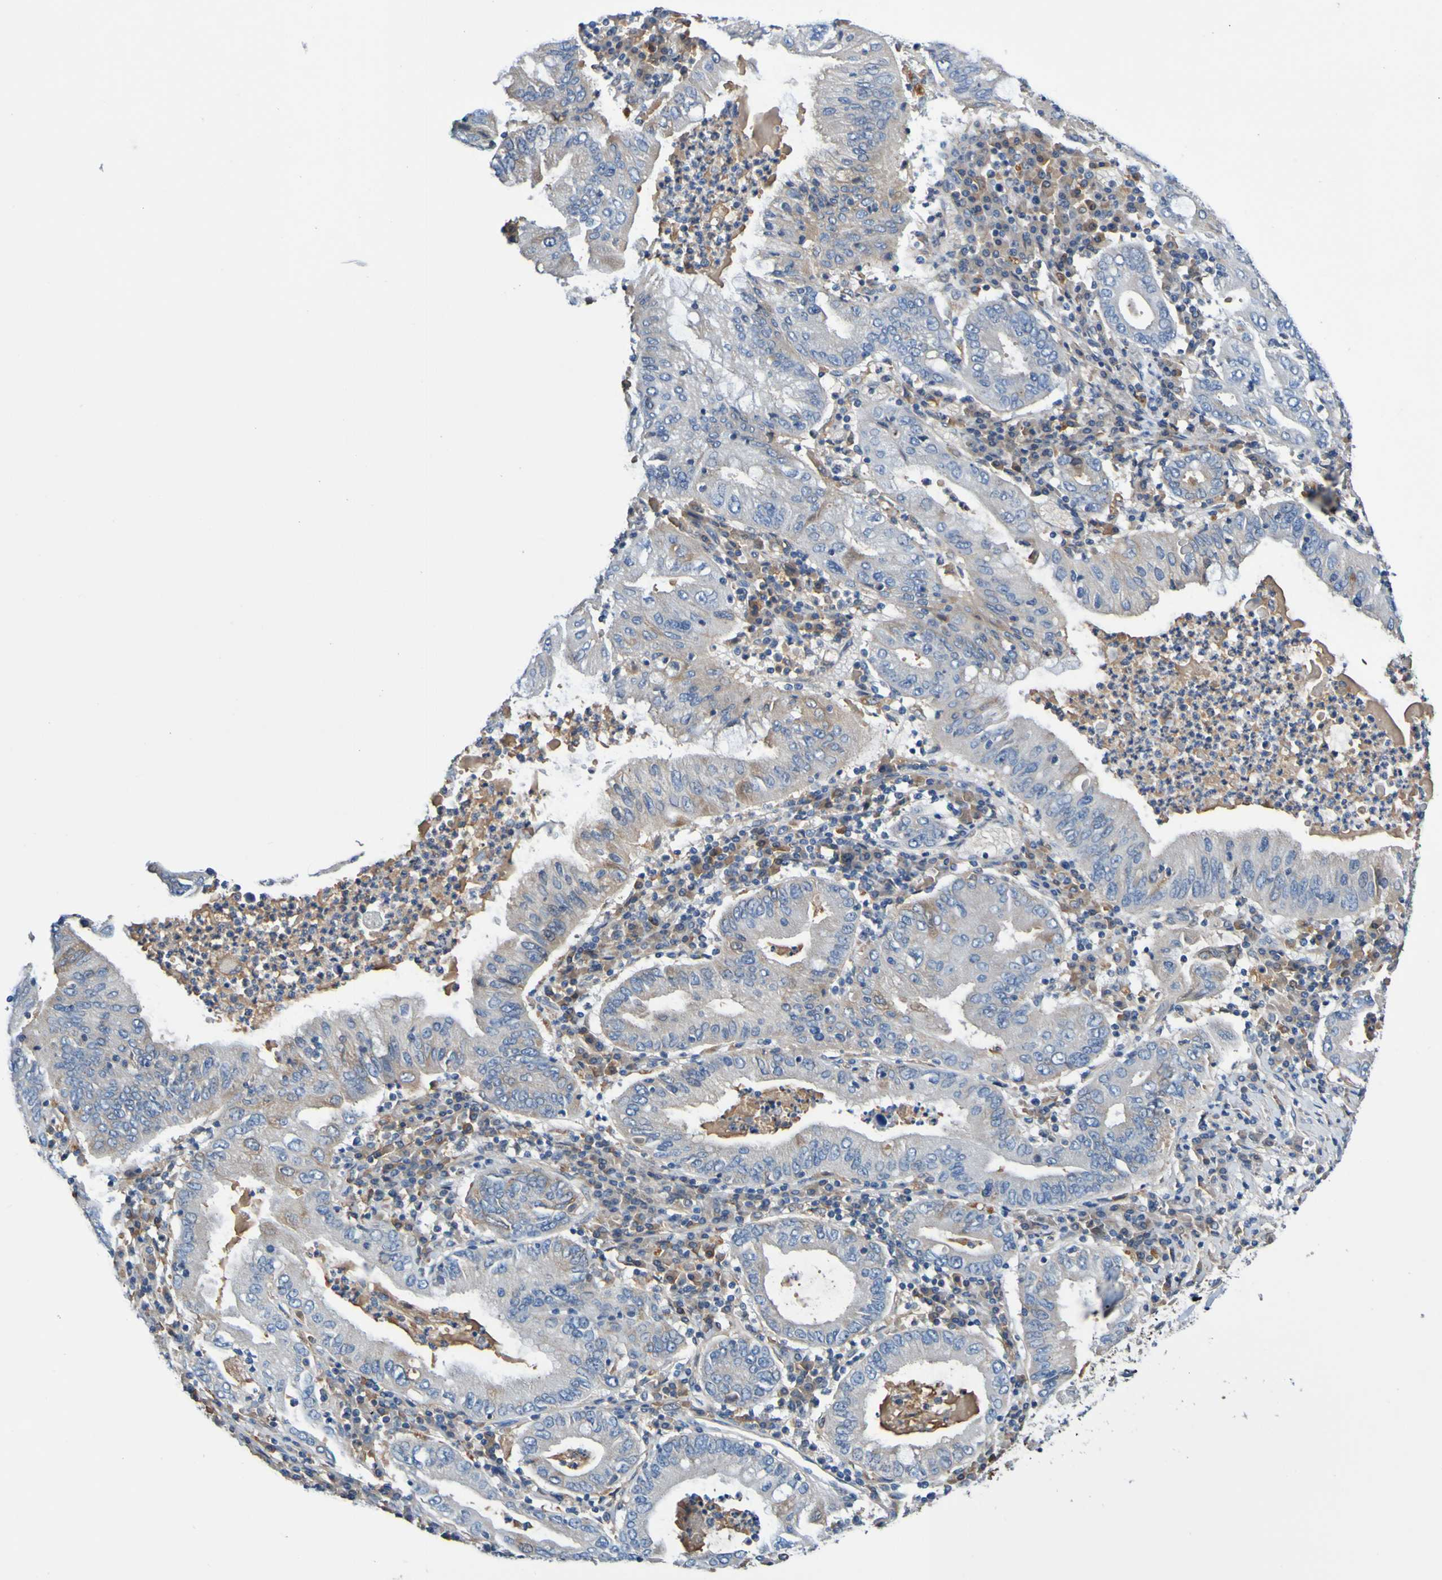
{"staining": {"intensity": "weak", "quantity": ">75%", "location": "cytoplasmic/membranous"}, "tissue": "stomach cancer", "cell_type": "Tumor cells", "image_type": "cancer", "snomed": [{"axis": "morphology", "description": "Normal tissue, NOS"}, {"axis": "morphology", "description": "Adenocarcinoma, NOS"}, {"axis": "topography", "description": "Esophagus"}, {"axis": "topography", "description": "Stomach, upper"}, {"axis": "topography", "description": "Peripheral nerve tissue"}], "caption": "Protein expression analysis of stomach cancer demonstrates weak cytoplasmic/membranous staining in approximately >75% of tumor cells.", "gene": "METAP2", "patient": {"sex": "male", "age": 62}}